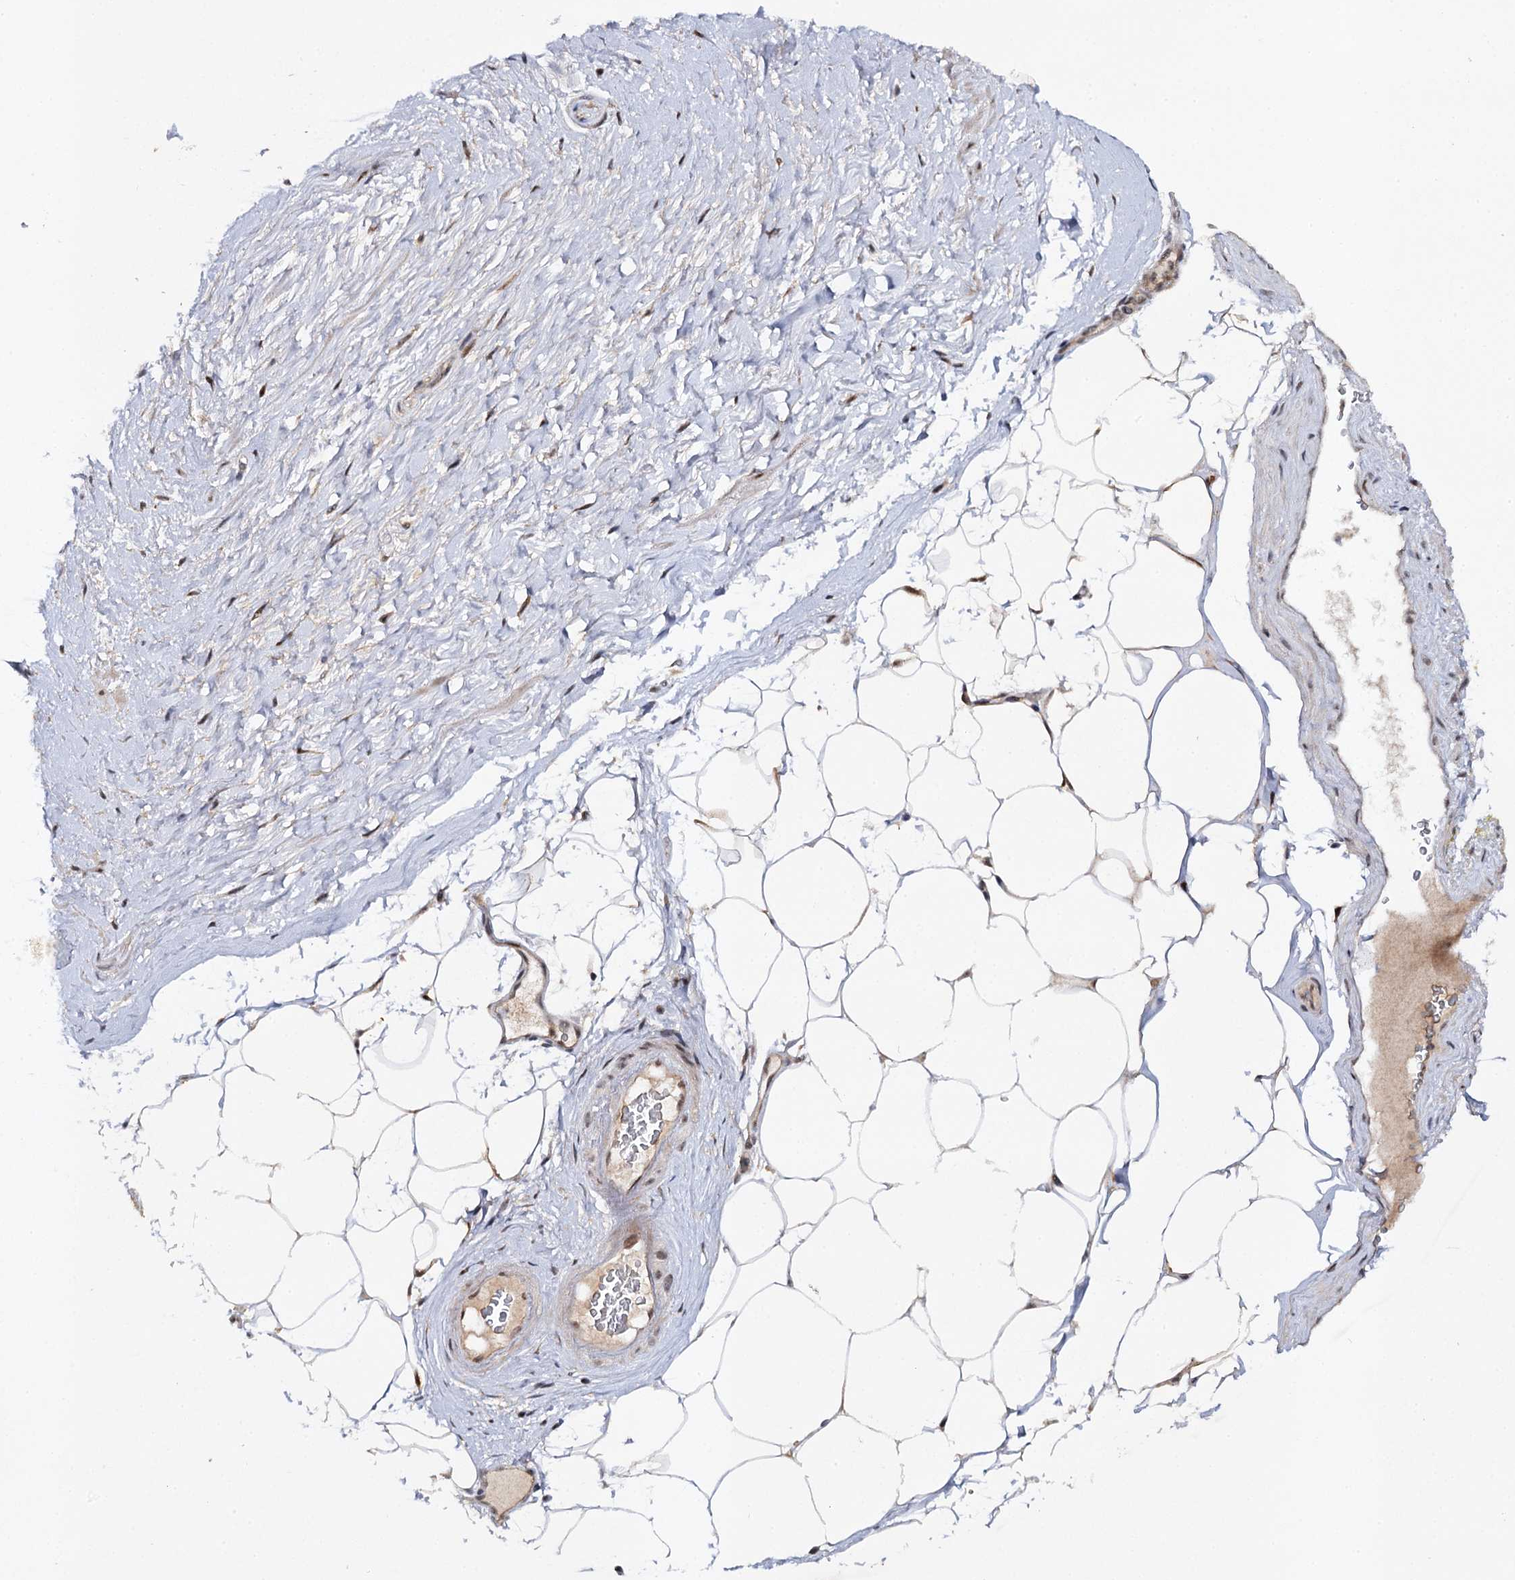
{"staining": {"intensity": "moderate", "quantity": ">75%", "location": "cytoplasmic/membranous,nuclear"}, "tissue": "adipose tissue", "cell_type": "Adipocytes", "image_type": "normal", "snomed": [{"axis": "morphology", "description": "Normal tissue, NOS"}, {"axis": "morphology", "description": "Adenocarcinoma, Low grade"}, {"axis": "topography", "description": "Prostate"}, {"axis": "topography", "description": "Peripheral nerve tissue"}], "caption": "Protein analysis of normal adipose tissue demonstrates moderate cytoplasmic/membranous,nuclear staining in about >75% of adipocytes. (DAB = brown stain, brightfield microscopy at high magnification).", "gene": "BUD13", "patient": {"sex": "male", "age": 63}}